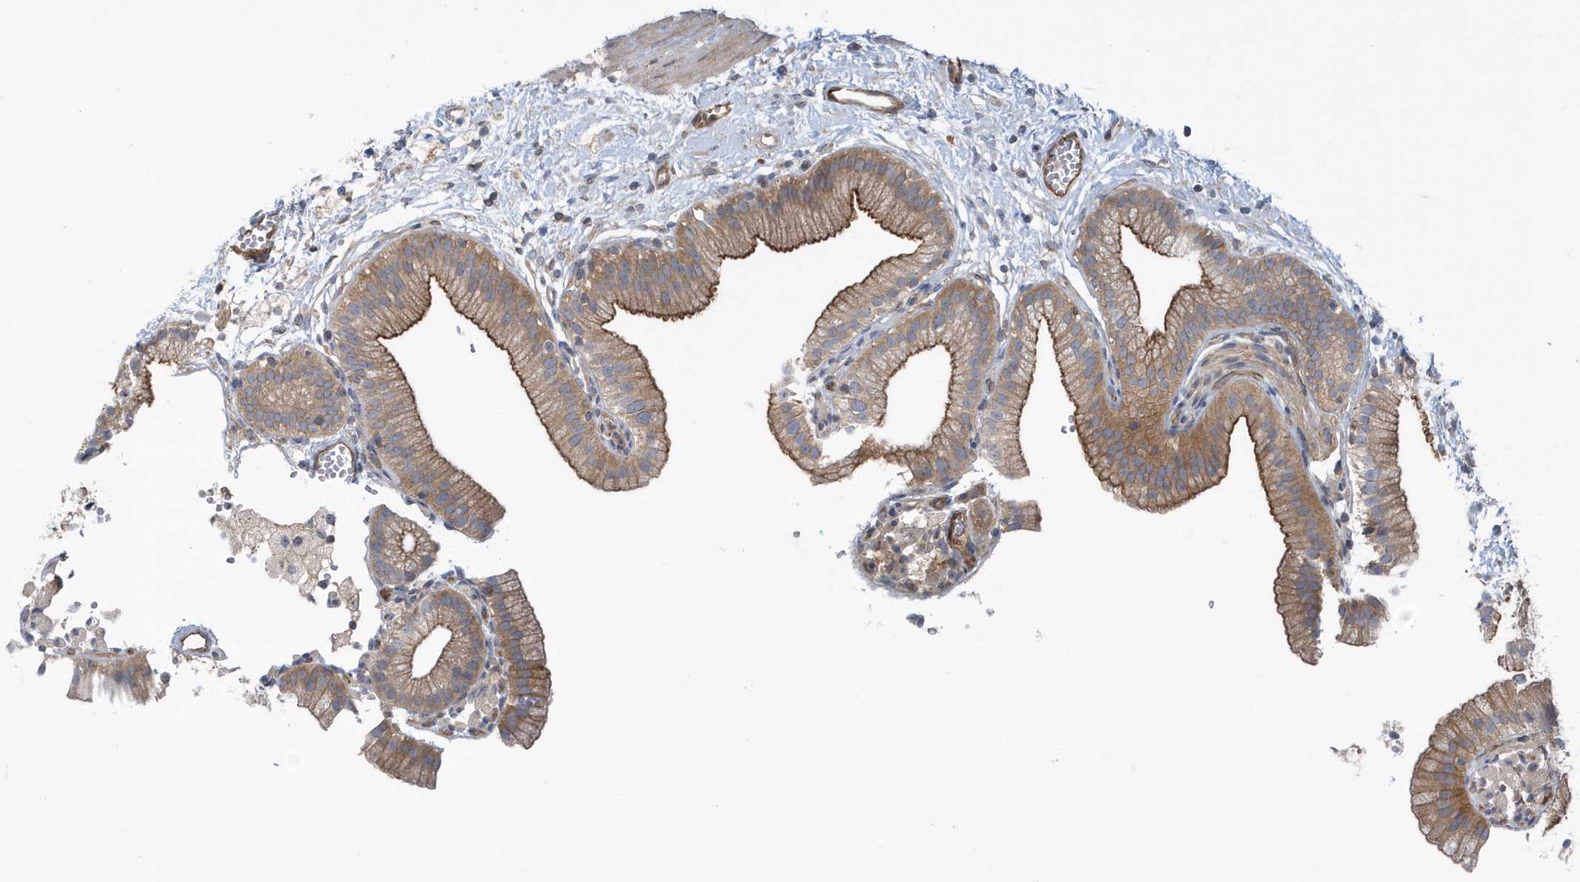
{"staining": {"intensity": "strong", "quantity": ">75%", "location": "cytoplasmic/membranous"}, "tissue": "gallbladder", "cell_type": "Glandular cells", "image_type": "normal", "snomed": [{"axis": "morphology", "description": "Normal tissue, NOS"}, {"axis": "topography", "description": "Gallbladder"}], "caption": "Gallbladder stained with DAB IHC exhibits high levels of strong cytoplasmic/membranous positivity in about >75% of glandular cells. (brown staining indicates protein expression, while blue staining denotes nuclei).", "gene": "RAI14", "patient": {"sex": "male", "age": 55}}